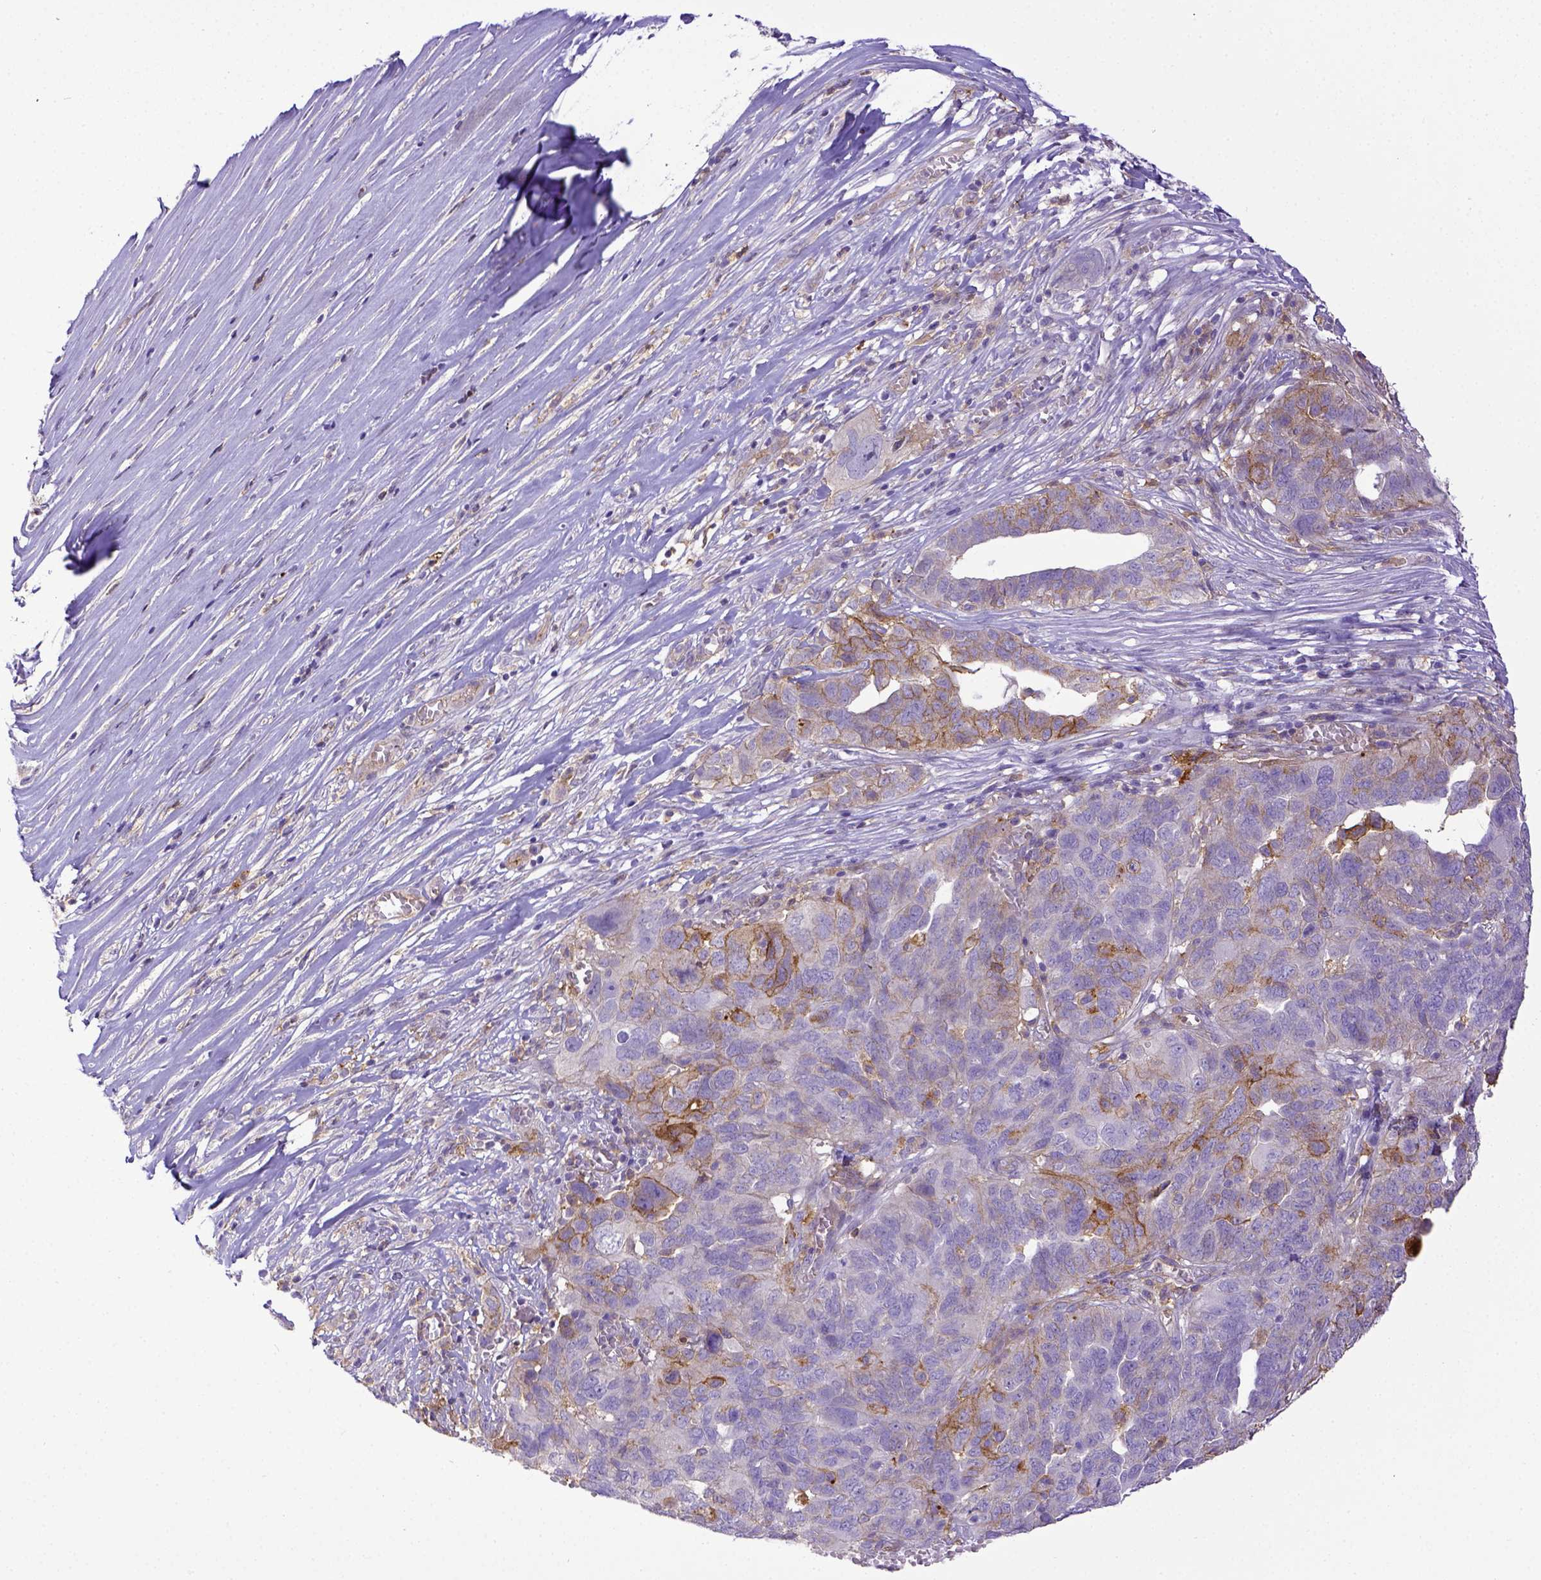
{"staining": {"intensity": "moderate", "quantity": "<25%", "location": "cytoplasmic/membranous"}, "tissue": "ovarian cancer", "cell_type": "Tumor cells", "image_type": "cancer", "snomed": [{"axis": "morphology", "description": "Carcinoma, endometroid"}, {"axis": "topography", "description": "Soft tissue"}, {"axis": "topography", "description": "Ovary"}], "caption": "DAB (3,3'-diaminobenzidine) immunohistochemical staining of ovarian cancer exhibits moderate cytoplasmic/membranous protein positivity in about <25% of tumor cells. Immunohistochemistry stains the protein in brown and the nuclei are stained blue.", "gene": "CD40", "patient": {"sex": "female", "age": 52}}